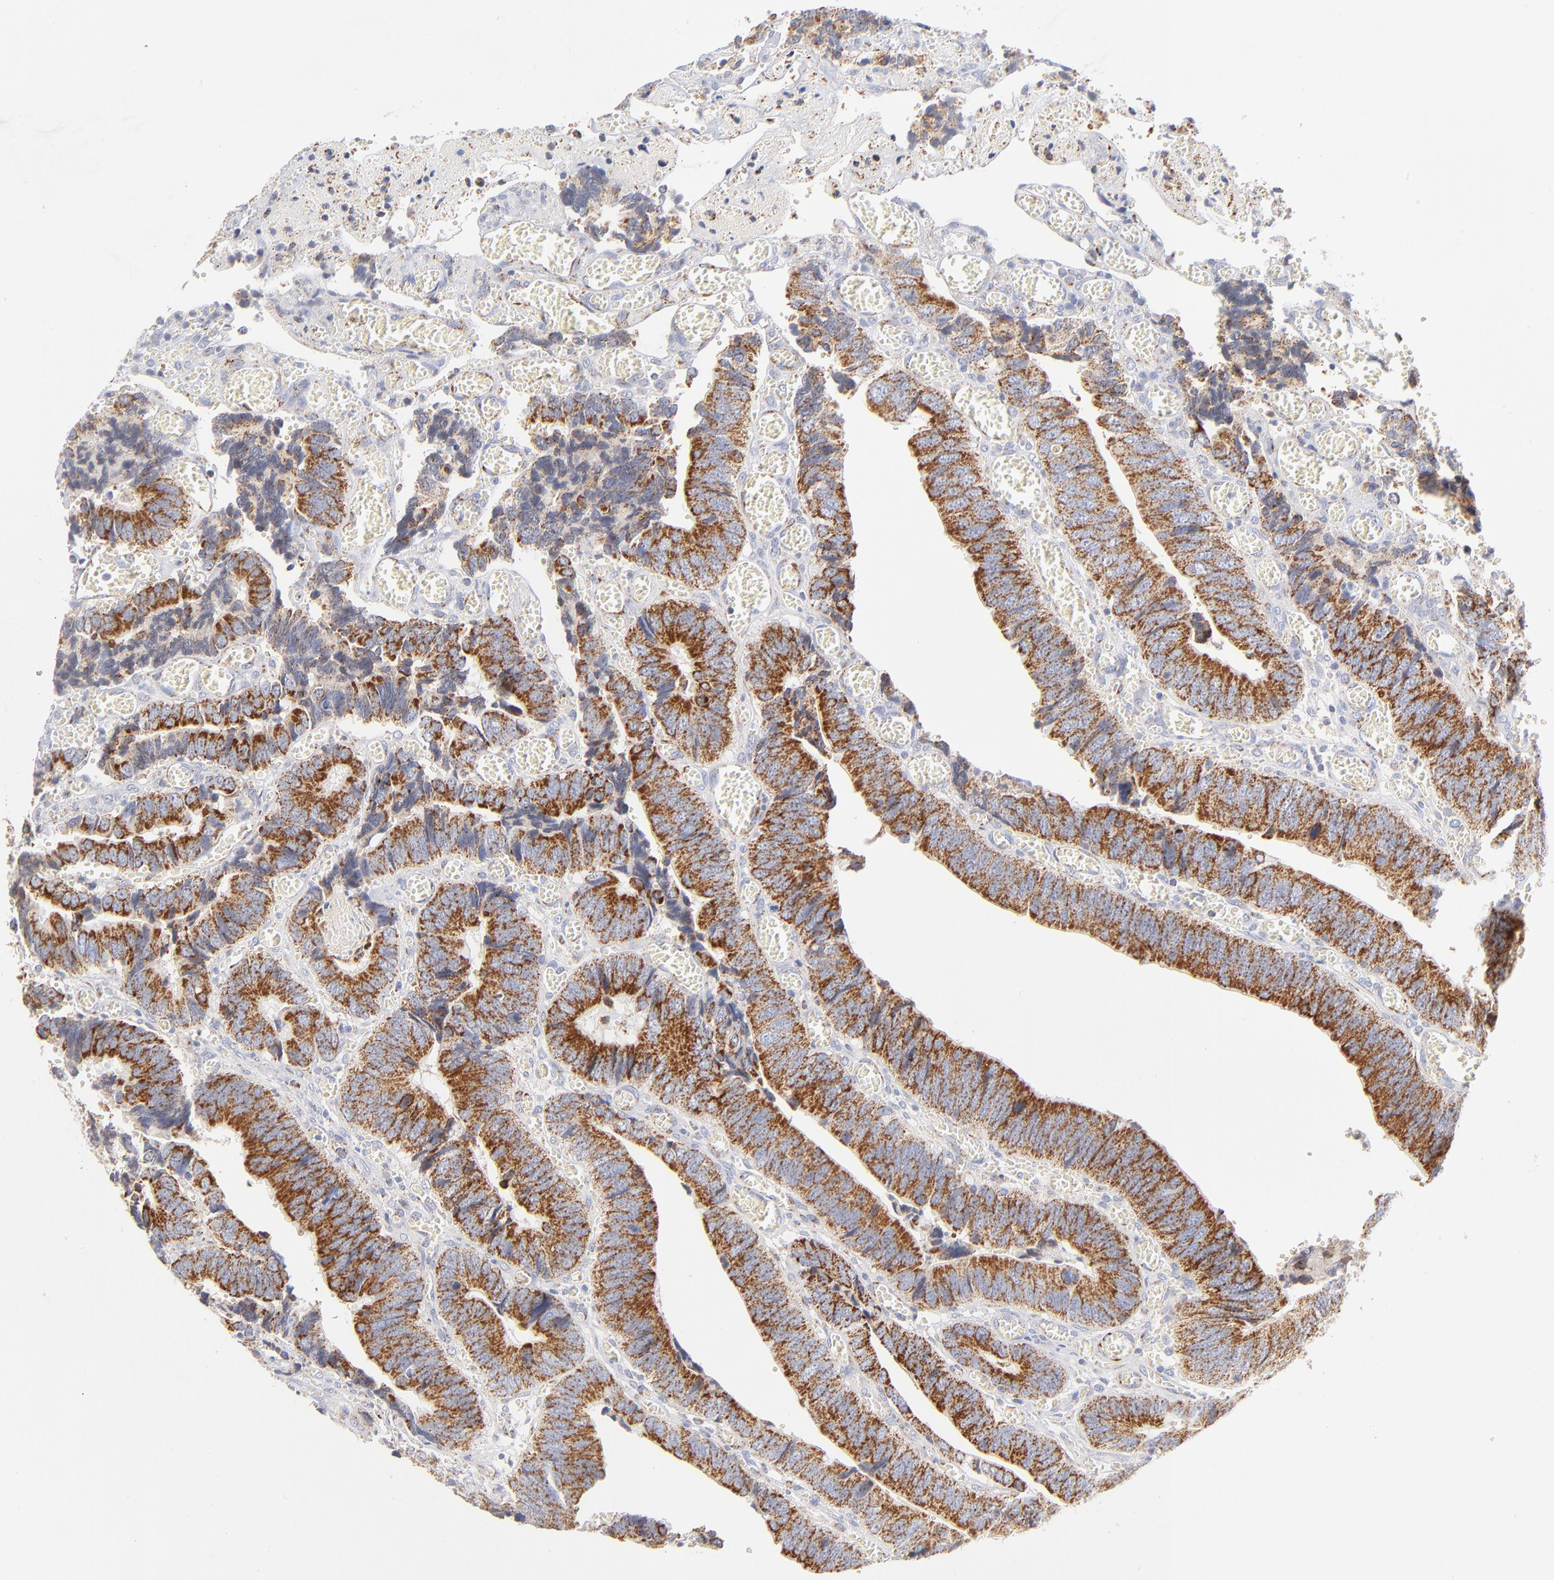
{"staining": {"intensity": "moderate", "quantity": ">75%", "location": "cytoplasmic/membranous"}, "tissue": "colorectal cancer", "cell_type": "Tumor cells", "image_type": "cancer", "snomed": [{"axis": "morphology", "description": "Adenocarcinoma, NOS"}, {"axis": "topography", "description": "Colon"}], "caption": "Protein staining reveals moderate cytoplasmic/membranous positivity in approximately >75% of tumor cells in colorectal cancer (adenocarcinoma). Immunohistochemistry stains the protein of interest in brown and the nuclei are stained blue.", "gene": "DLAT", "patient": {"sex": "male", "age": 72}}